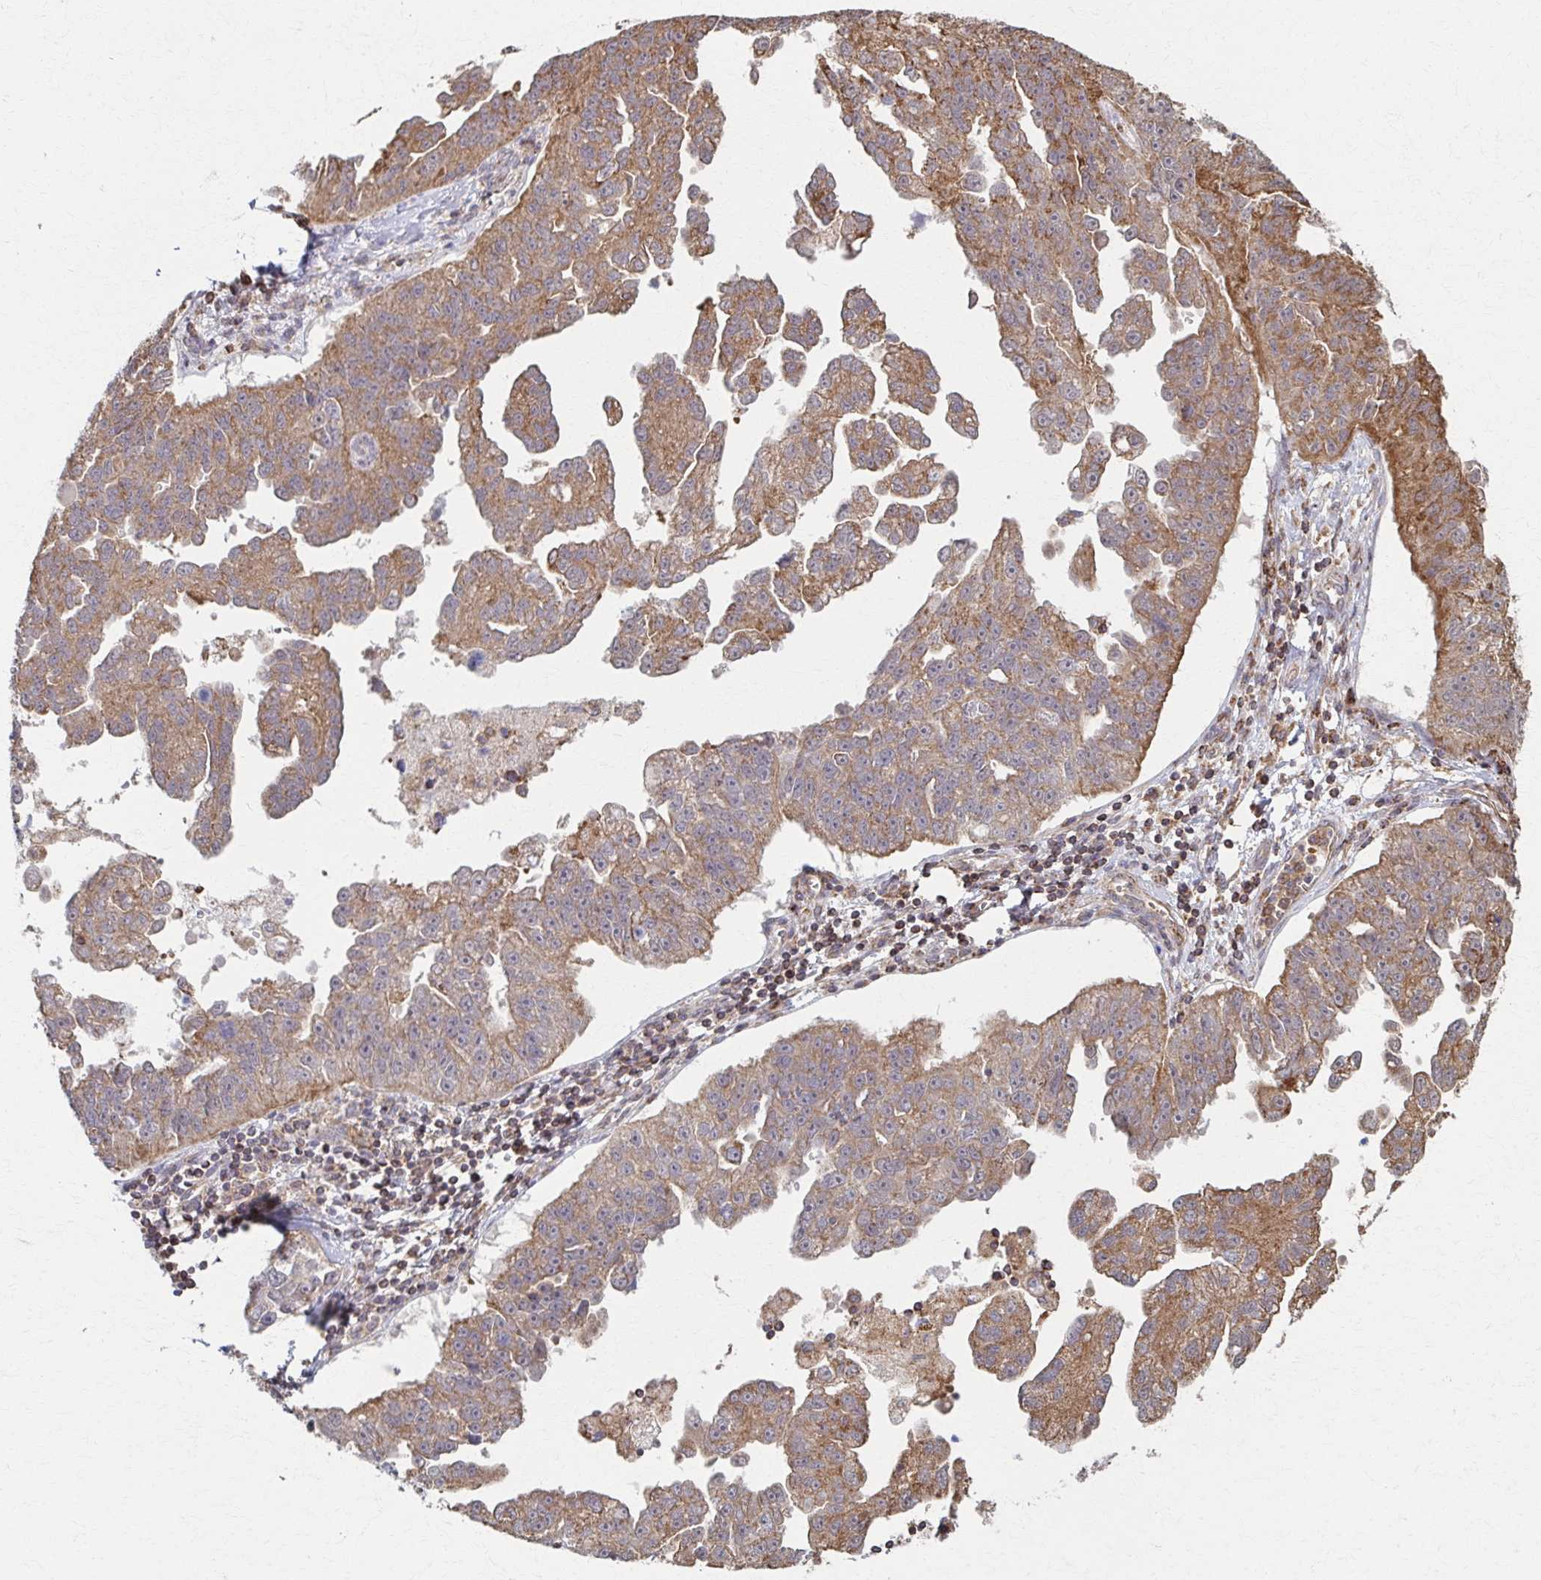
{"staining": {"intensity": "moderate", "quantity": ">75%", "location": "cytoplasmic/membranous"}, "tissue": "ovarian cancer", "cell_type": "Tumor cells", "image_type": "cancer", "snomed": [{"axis": "morphology", "description": "Cystadenocarcinoma, serous, NOS"}, {"axis": "topography", "description": "Ovary"}], "caption": "Human serous cystadenocarcinoma (ovarian) stained for a protein (brown) exhibits moderate cytoplasmic/membranous positive staining in about >75% of tumor cells.", "gene": "KLHL34", "patient": {"sex": "female", "age": 75}}